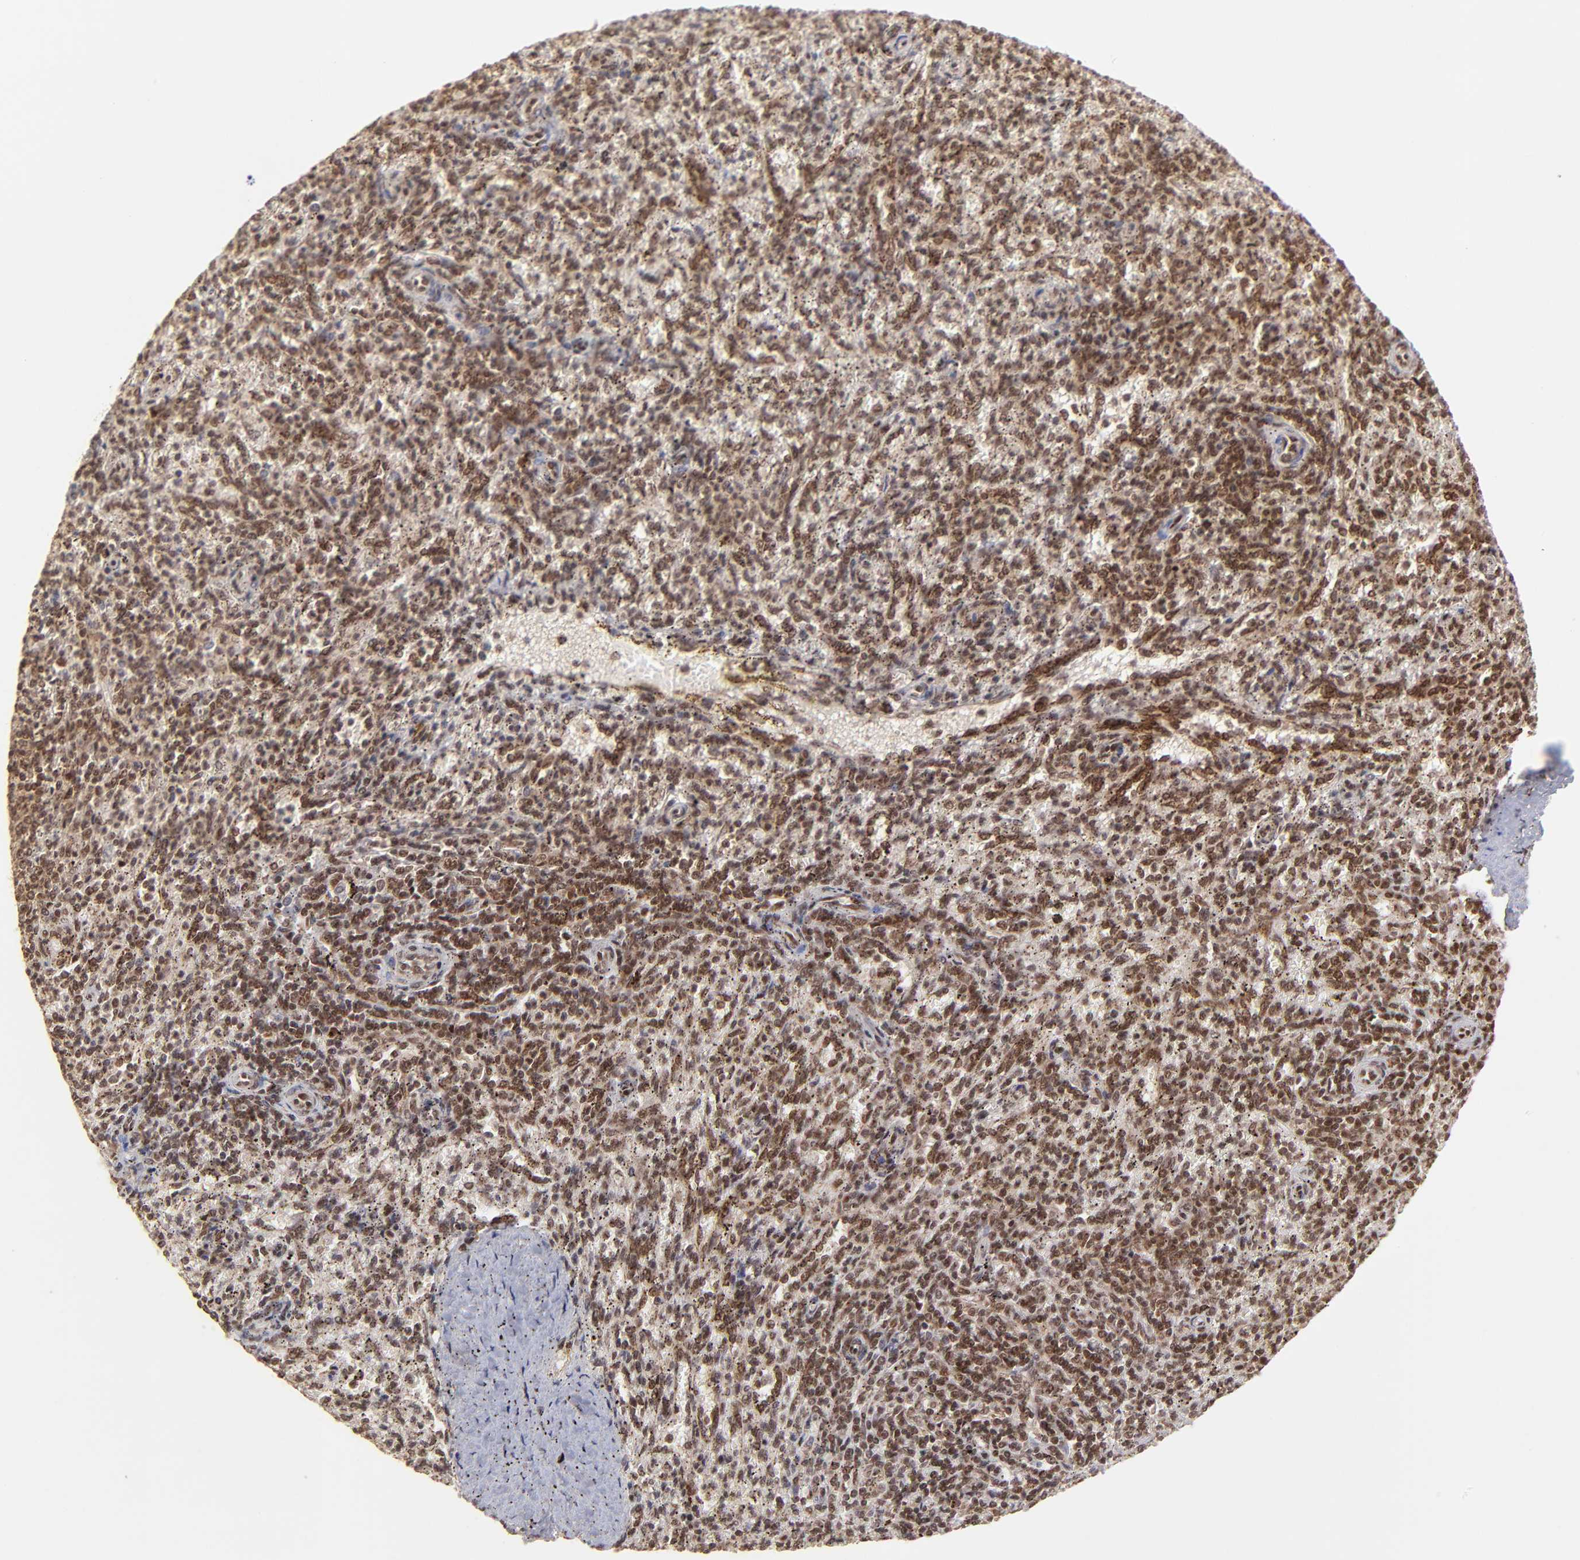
{"staining": {"intensity": "moderate", "quantity": "25%-75%", "location": "nuclear"}, "tissue": "spleen", "cell_type": "Cells in red pulp", "image_type": "normal", "snomed": [{"axis": "morphology", "description": "Normal tissue, NOS"}, {"axis": "topography", "description": "Spleen"}], "caption": "This micrograph demonstrates immunohistochemistry staining of benign human spleen, with medium moderate nuclear positivity in about 25%-75% of cells in red pulp.", "gene": "MED15", "patient": {"sex": "female", "age": 10}}